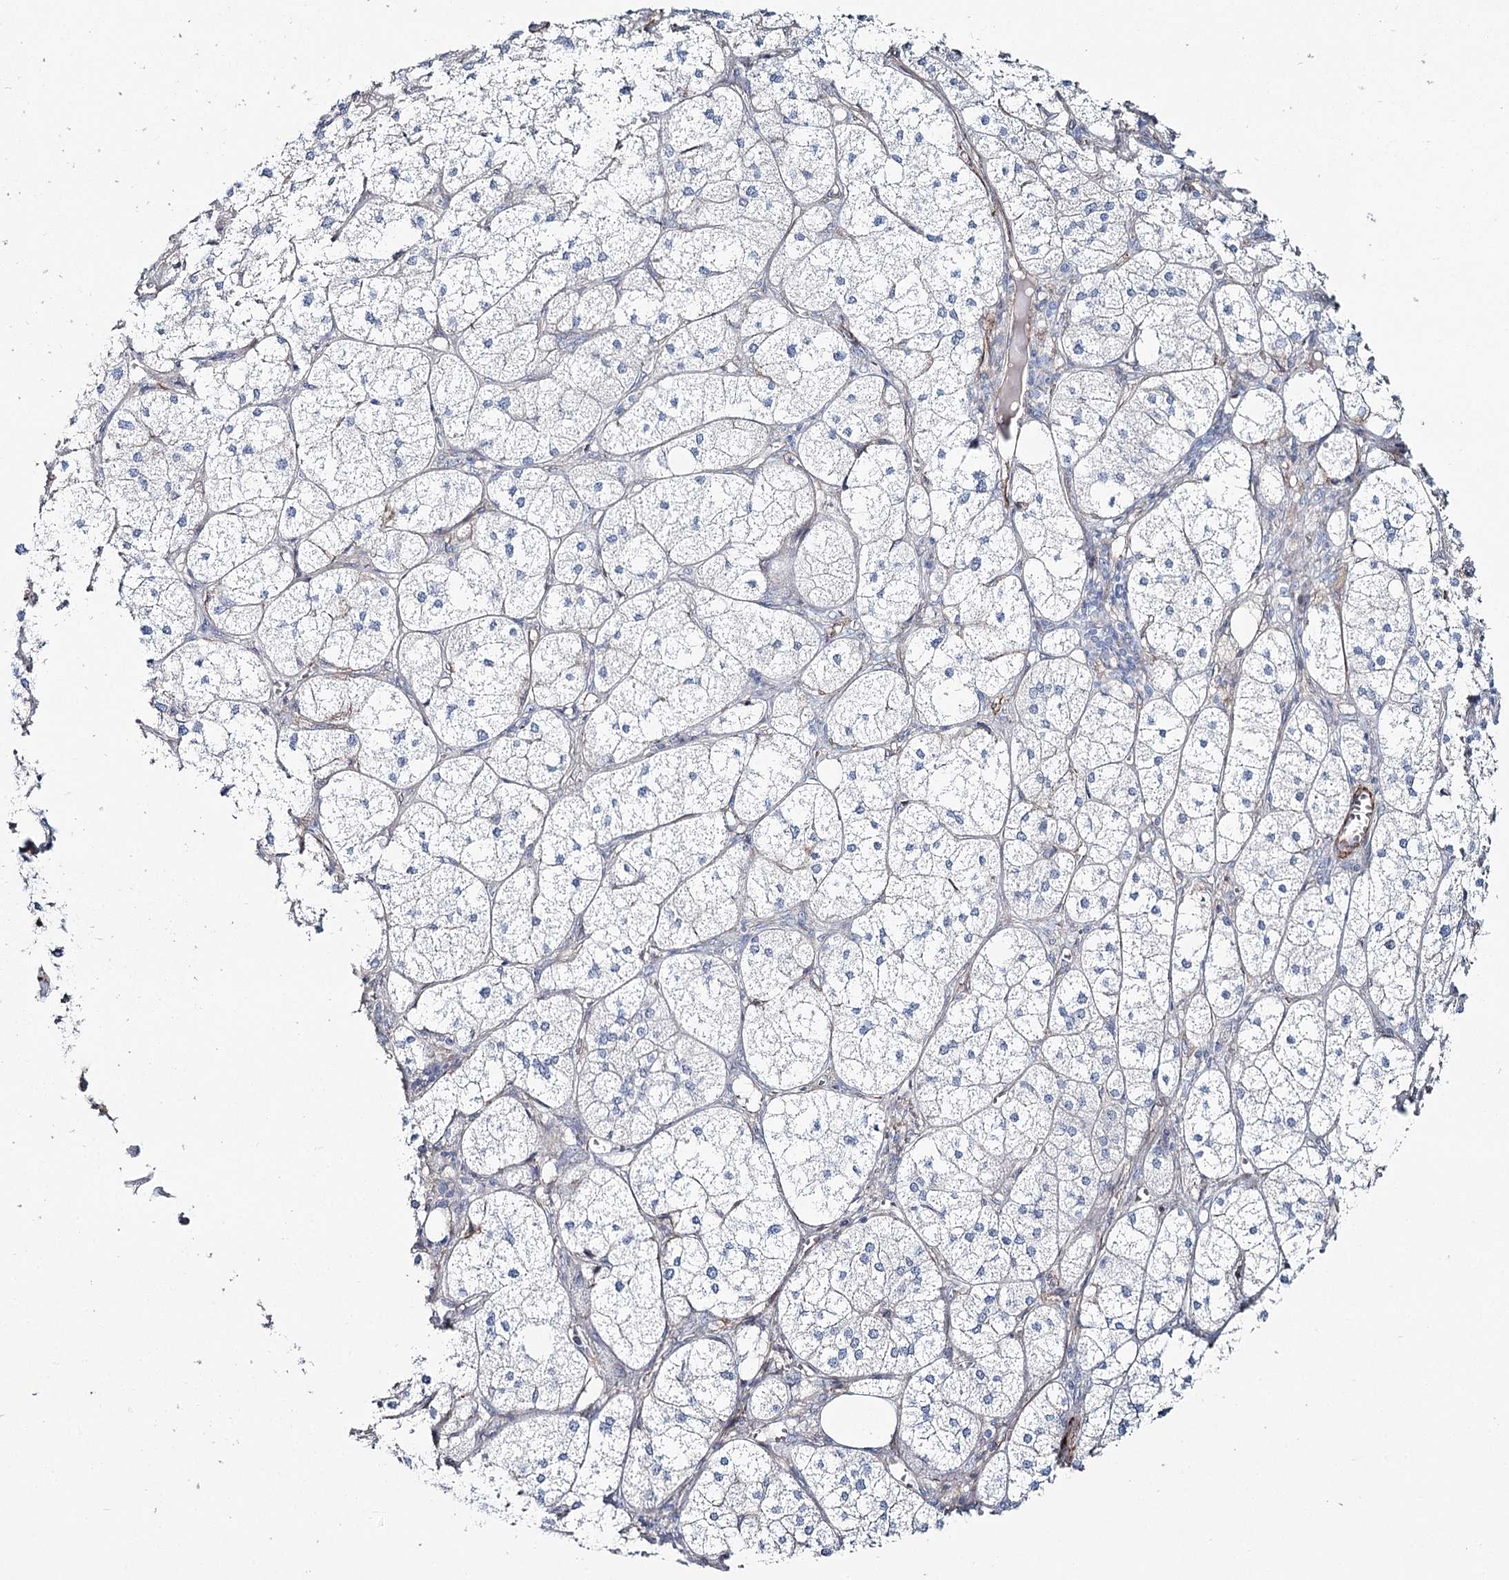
{"staining": {"intensity": "weak", "quantity": "<25%", "location": "cytoplasmic/membranous"}, "tissue": "adrenal gland", "cell_type": "Glandular cells", "image_type": "normal", "snomed": [{"axis": "morphology", "description": "Normal tissue, NOS"}, {"axis": "topography", "description": "Adrenal gland"}], "caption": "Immunohistochemistry (IHC) image of unremarkable adrenal gland stained for a protein (brown), which demonstrates no positivity in glandular cells.", "gene": "SUMF1", "patient": {"sex": "female", "age": 61}}